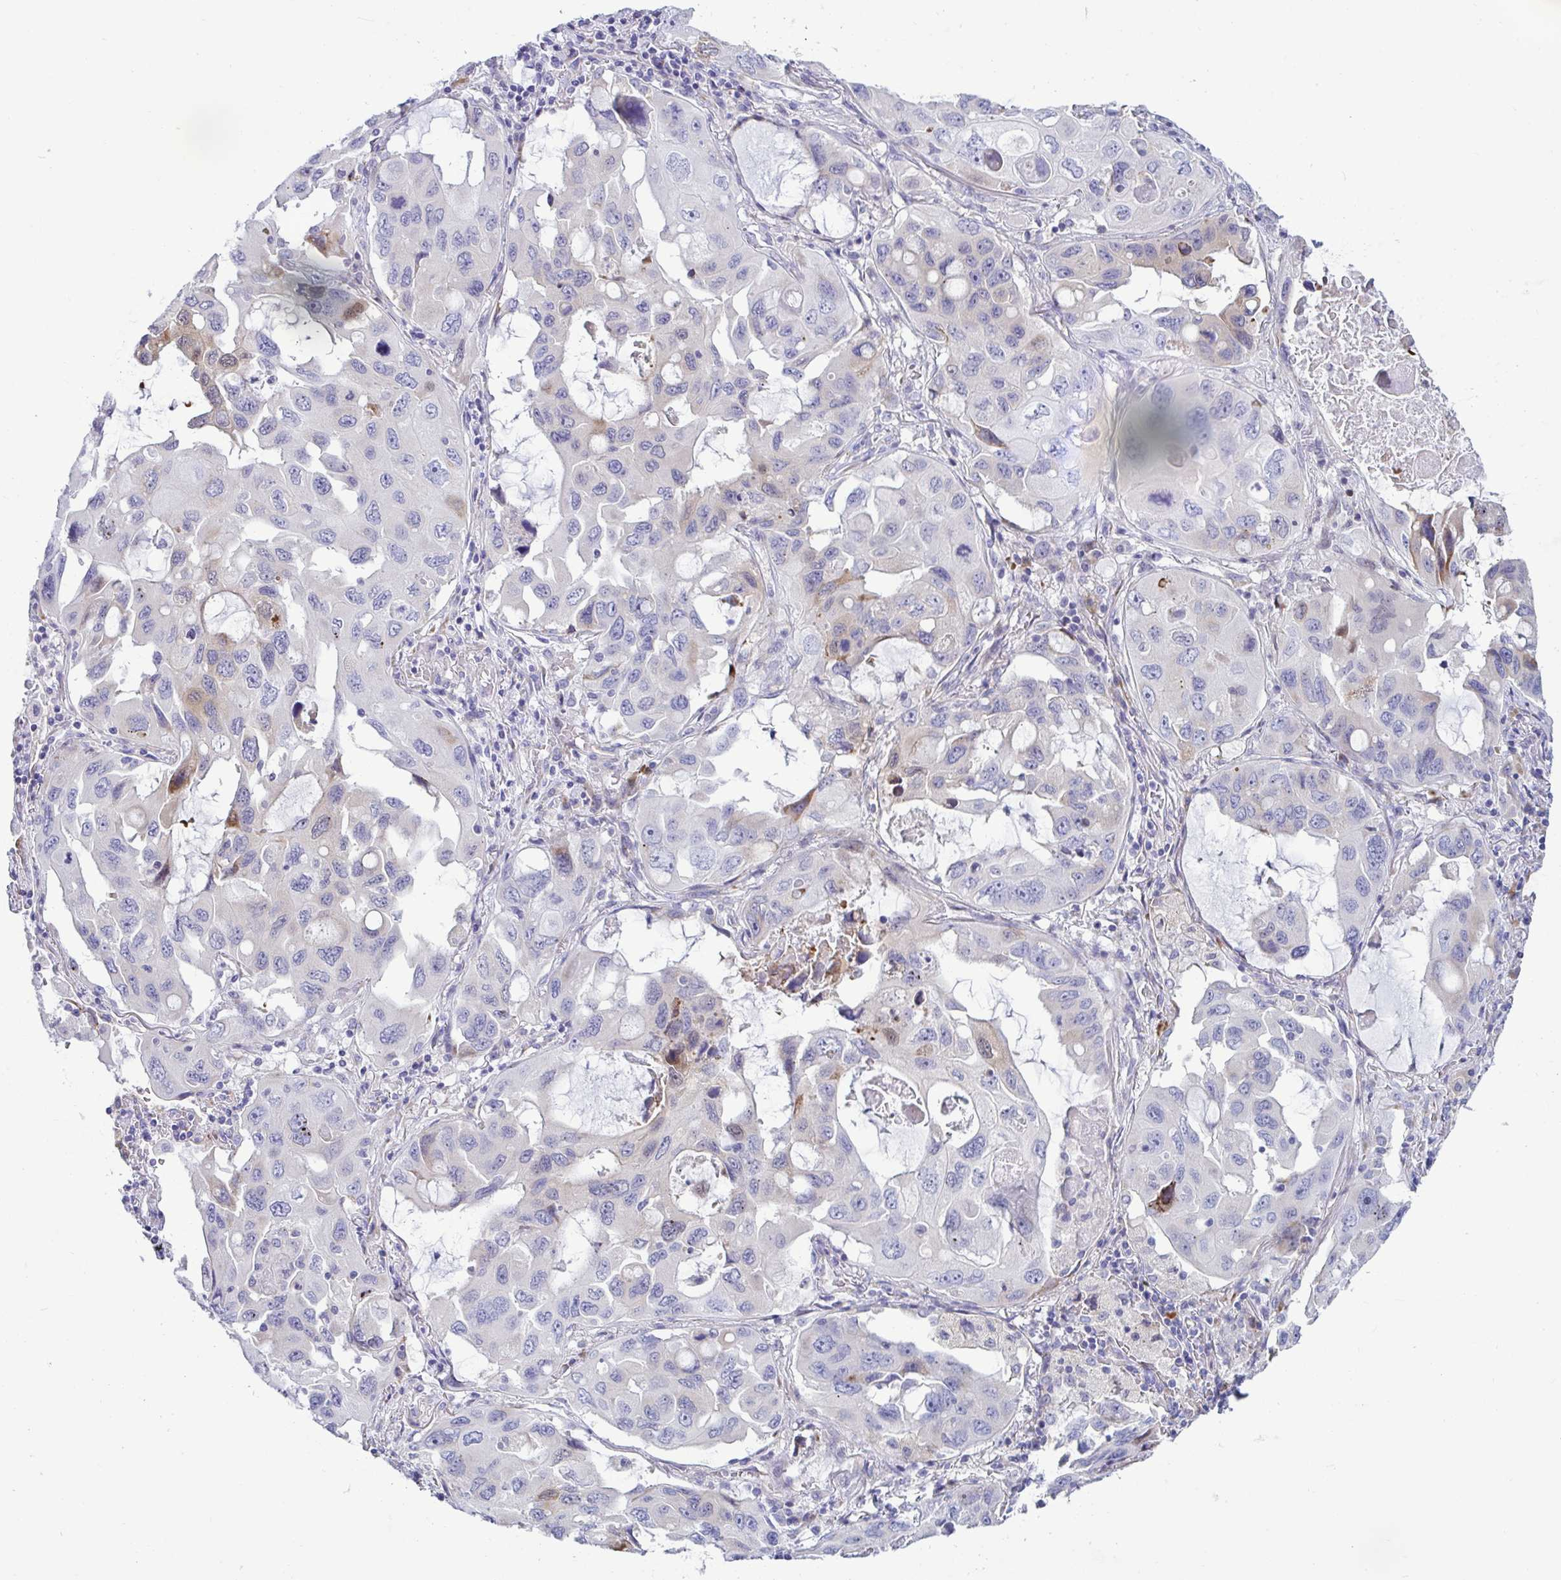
{"staining": {"intensity": "weak", "quantity": "<25%", "location": "cytoplasmic/membranous"}, "tissue": "lung cancer", "cell_type": "Tumor cells", "image_type": "cancer", "snomed": [{"axis": "morphology", "description": "Squamous cell carcinoma, NOS"}, {"axis": "topography", "description": "Lung"}], "caption": "IHC micrograph of neoplastic tissue: human lung cancer stained with DAB (3,3'-diaminobenzidine) exhibits no significant protein positivity in tumor cells. Brightfield microscopy of immunohistochemistry (IHC) stained with DAB (brown) and hematoxylin (blue), captured at high magnification.", "gene": "TFPI2", "patient": {"sex": "female", "age": 73}}